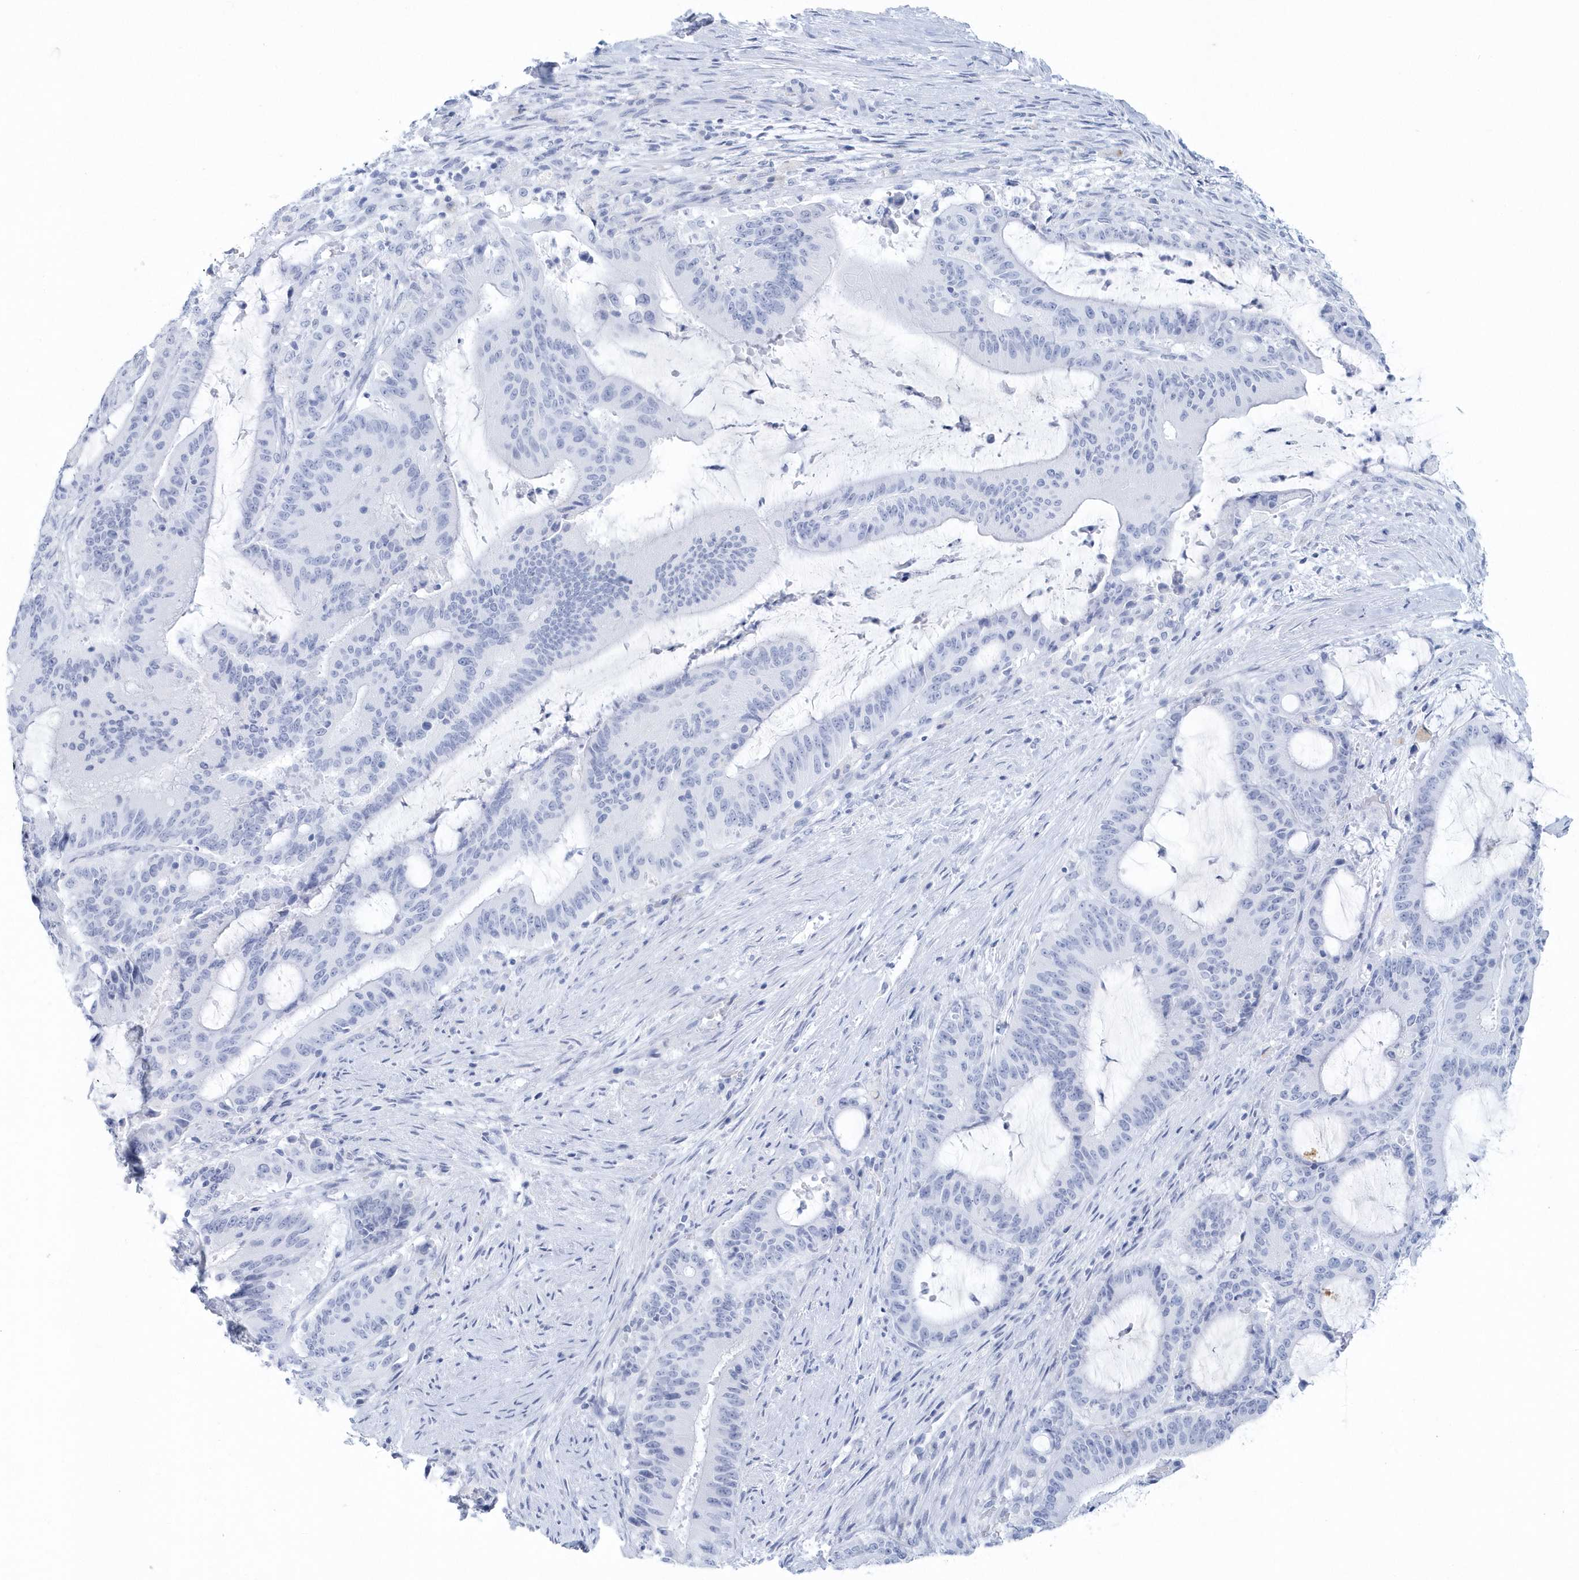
{"staining": {"intensity": "negative", "quantity": "none", "location": "none"}, "tissue": "liver cancer", "cell_type": "Tumor cells", "image_type": "cancer", "snomed": [{"axis": "morphology", "description": "Normal tissue, NOS"}, {"axis": "morphology", "description": "Cholangiocarcinoma"}, {"axis": "topography", "description": "Liver"}, {"axis": "topography", "description": "Peripheral nerve tissue"}], "caption": "Tumor cells are negative for brown protein staining in liver cholangiocarcinoma.", "gene": "PTPRO", "patient": {"sex": "female", "age": 73}}